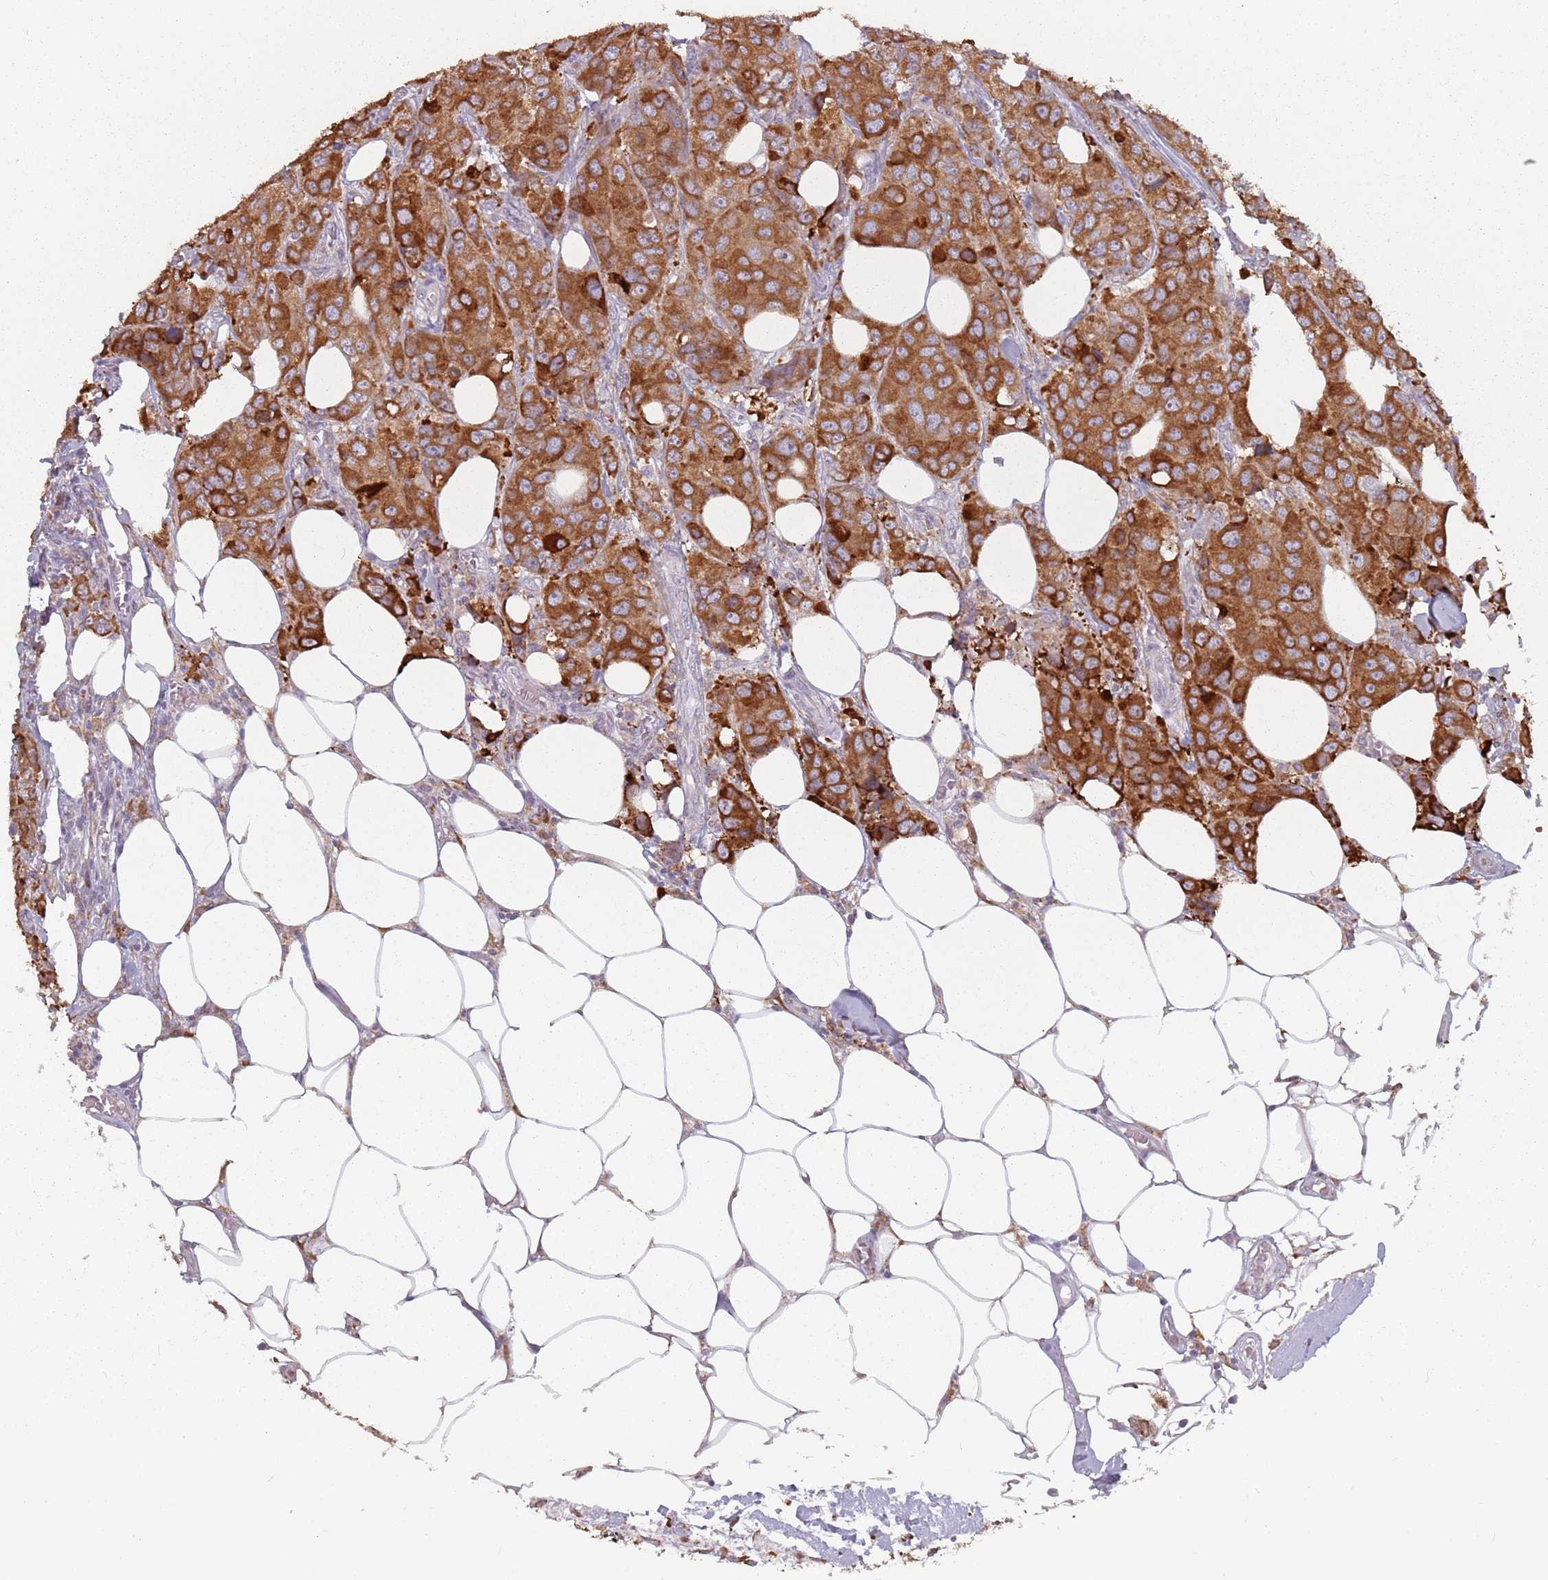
{"staining": {"intensity": "strong", "quantity": ">75%", "location": "cytoplasmic/membranous"}, "tissue": "breast cancer", "cell_type": "Tumor cells", "image_type": "cancer", "snomed": [{"axis": "morphology", "description": "Duct carcinoma"}, {"axis": "topography", "description": "Breast"}], "caption": "Breast infiltrating ductal carcinoma tissue displays strong cytoplasmic/membranous expression in approximately >75% of tumor cells, visualized by immunohistochemistry.", "gene": "RPS9", "patient": {"sex": "female", "age": 43}}